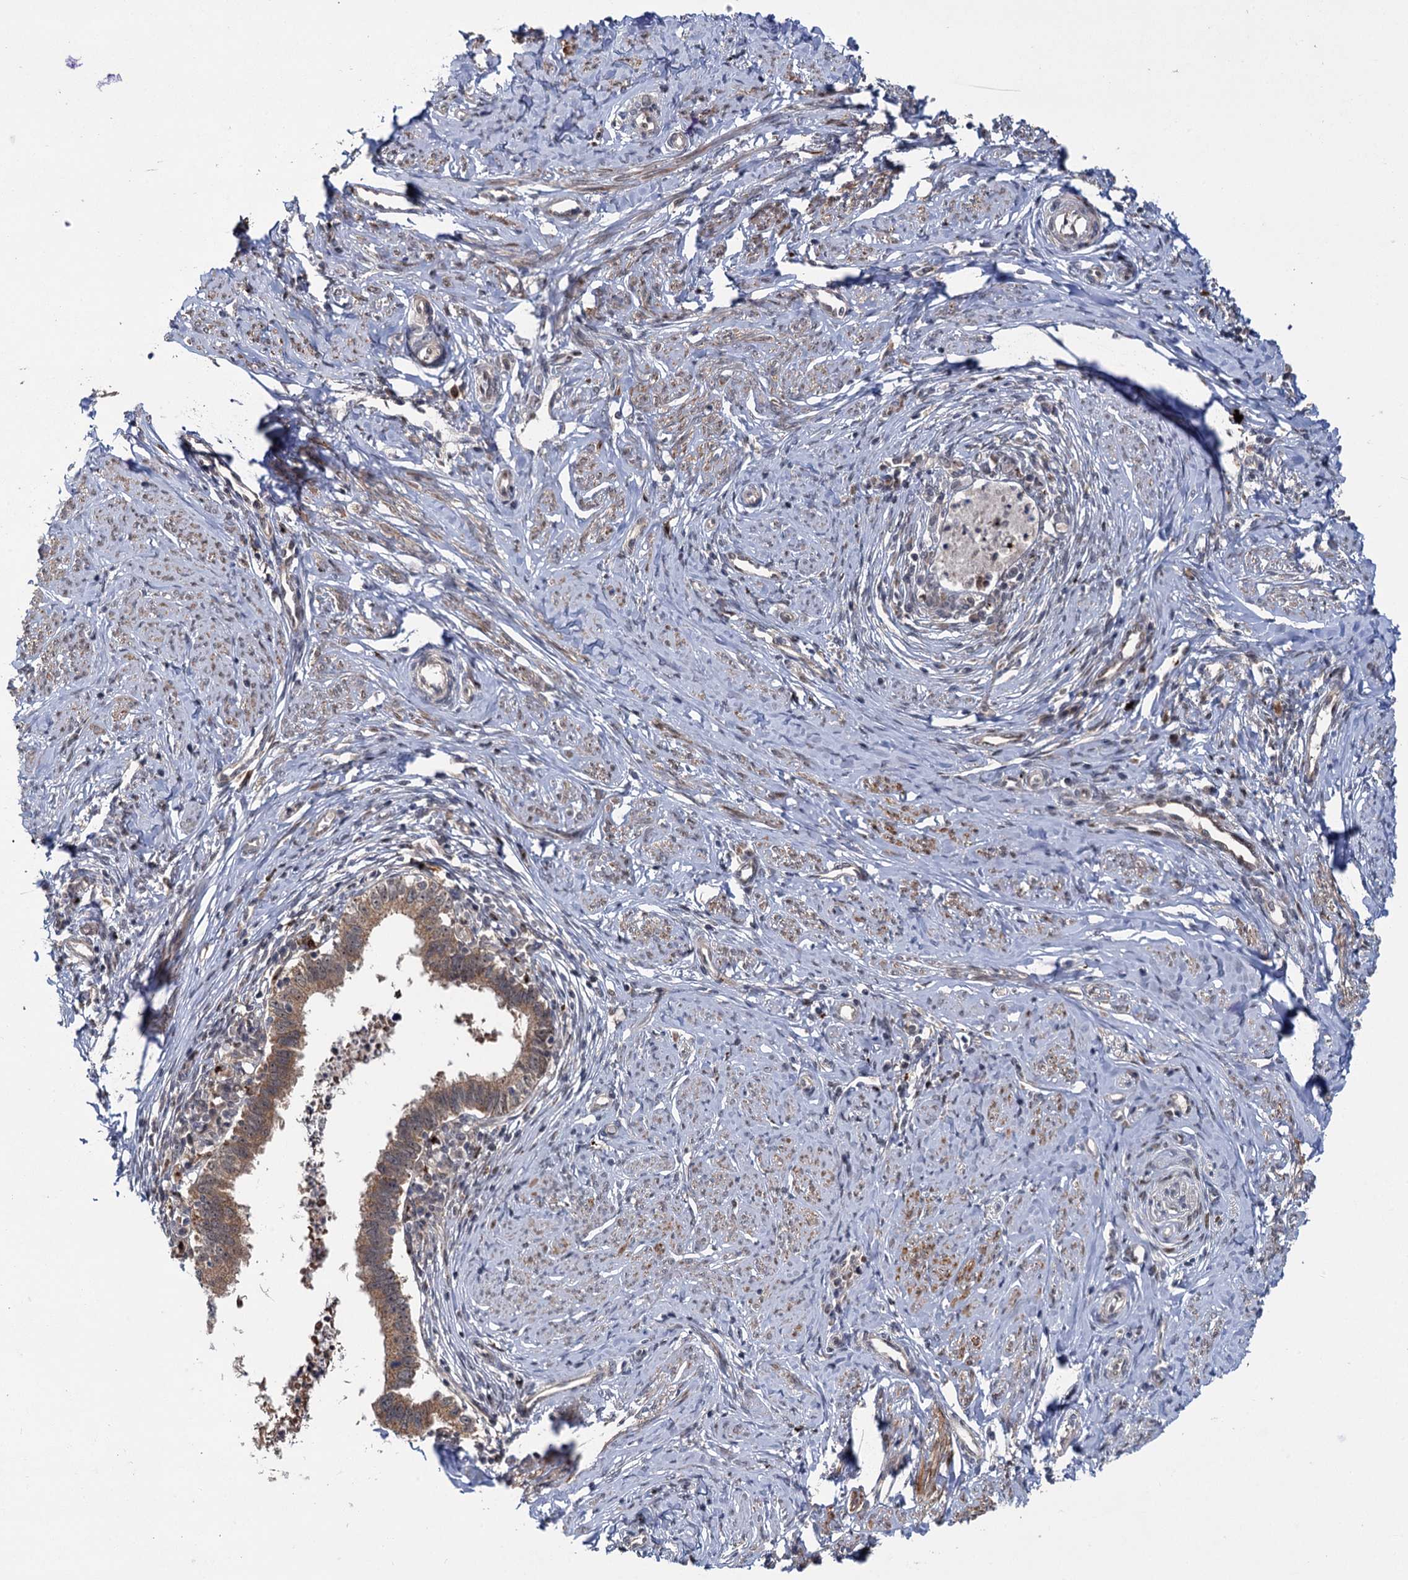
{"staining": {"intensity": "moderate", "quantity": ">75%", "location": "cytoplasmic/membranous"}, "tissue": "cervical cancer", "cell_type": "Tumor cells", "image_type": "cancer", "snomed": [{"axis": "morphology", "description": "Adenocarcinoma, NOS"}, {"axis": "topography", "description": "Cervix"}], "caption": "Adenocarcinoma (cervical) was stained to show a protein in brown. There is medium levels of moderate cytoplasmic/membranous staining in approximately >75% of tumor cells.", "gene": "GAL3ST4", "patient": {"sex": "female", "age": 36}}